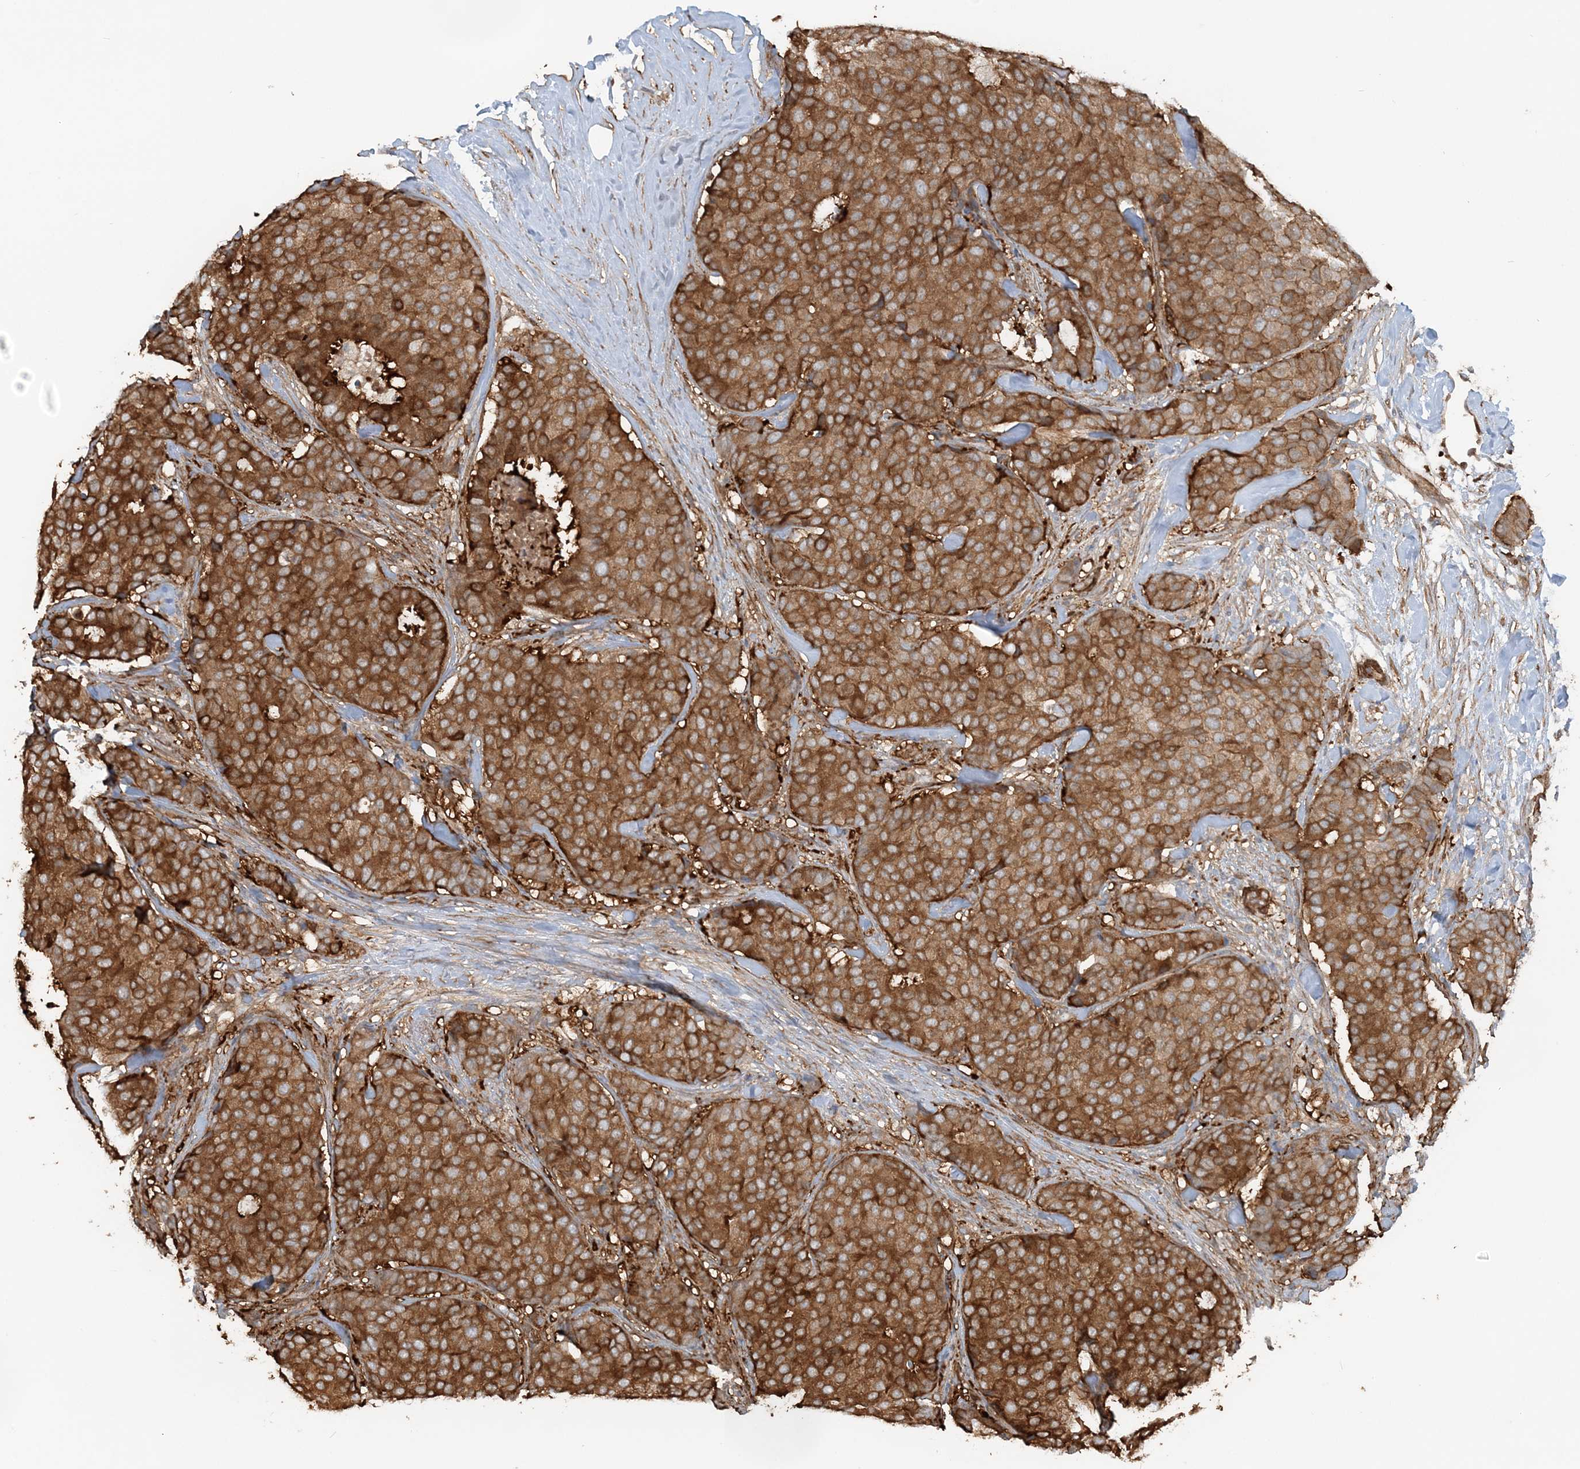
{"staining": {"intensity": "strong", "quantity": ">75%", "location": "cytoplasmic/membranous"}, "tissue": "breast cancer", "cell_type": "Tumor cells", "image_type": "cancer", "snomed": [{"axis": "morphology", "description": "Duct carcinoma"}, {"axis": "topography", "description": "Breast"}], "caption": "Immunohistochemical staining of human breast cancer (infiltrating ductal carcinoma) demonstrates strong cytoplasmic/membranous protein expression in about >75% of tumor cells.", "gene": "DSTN", "patient": {"sex": "female", "age": 75}}